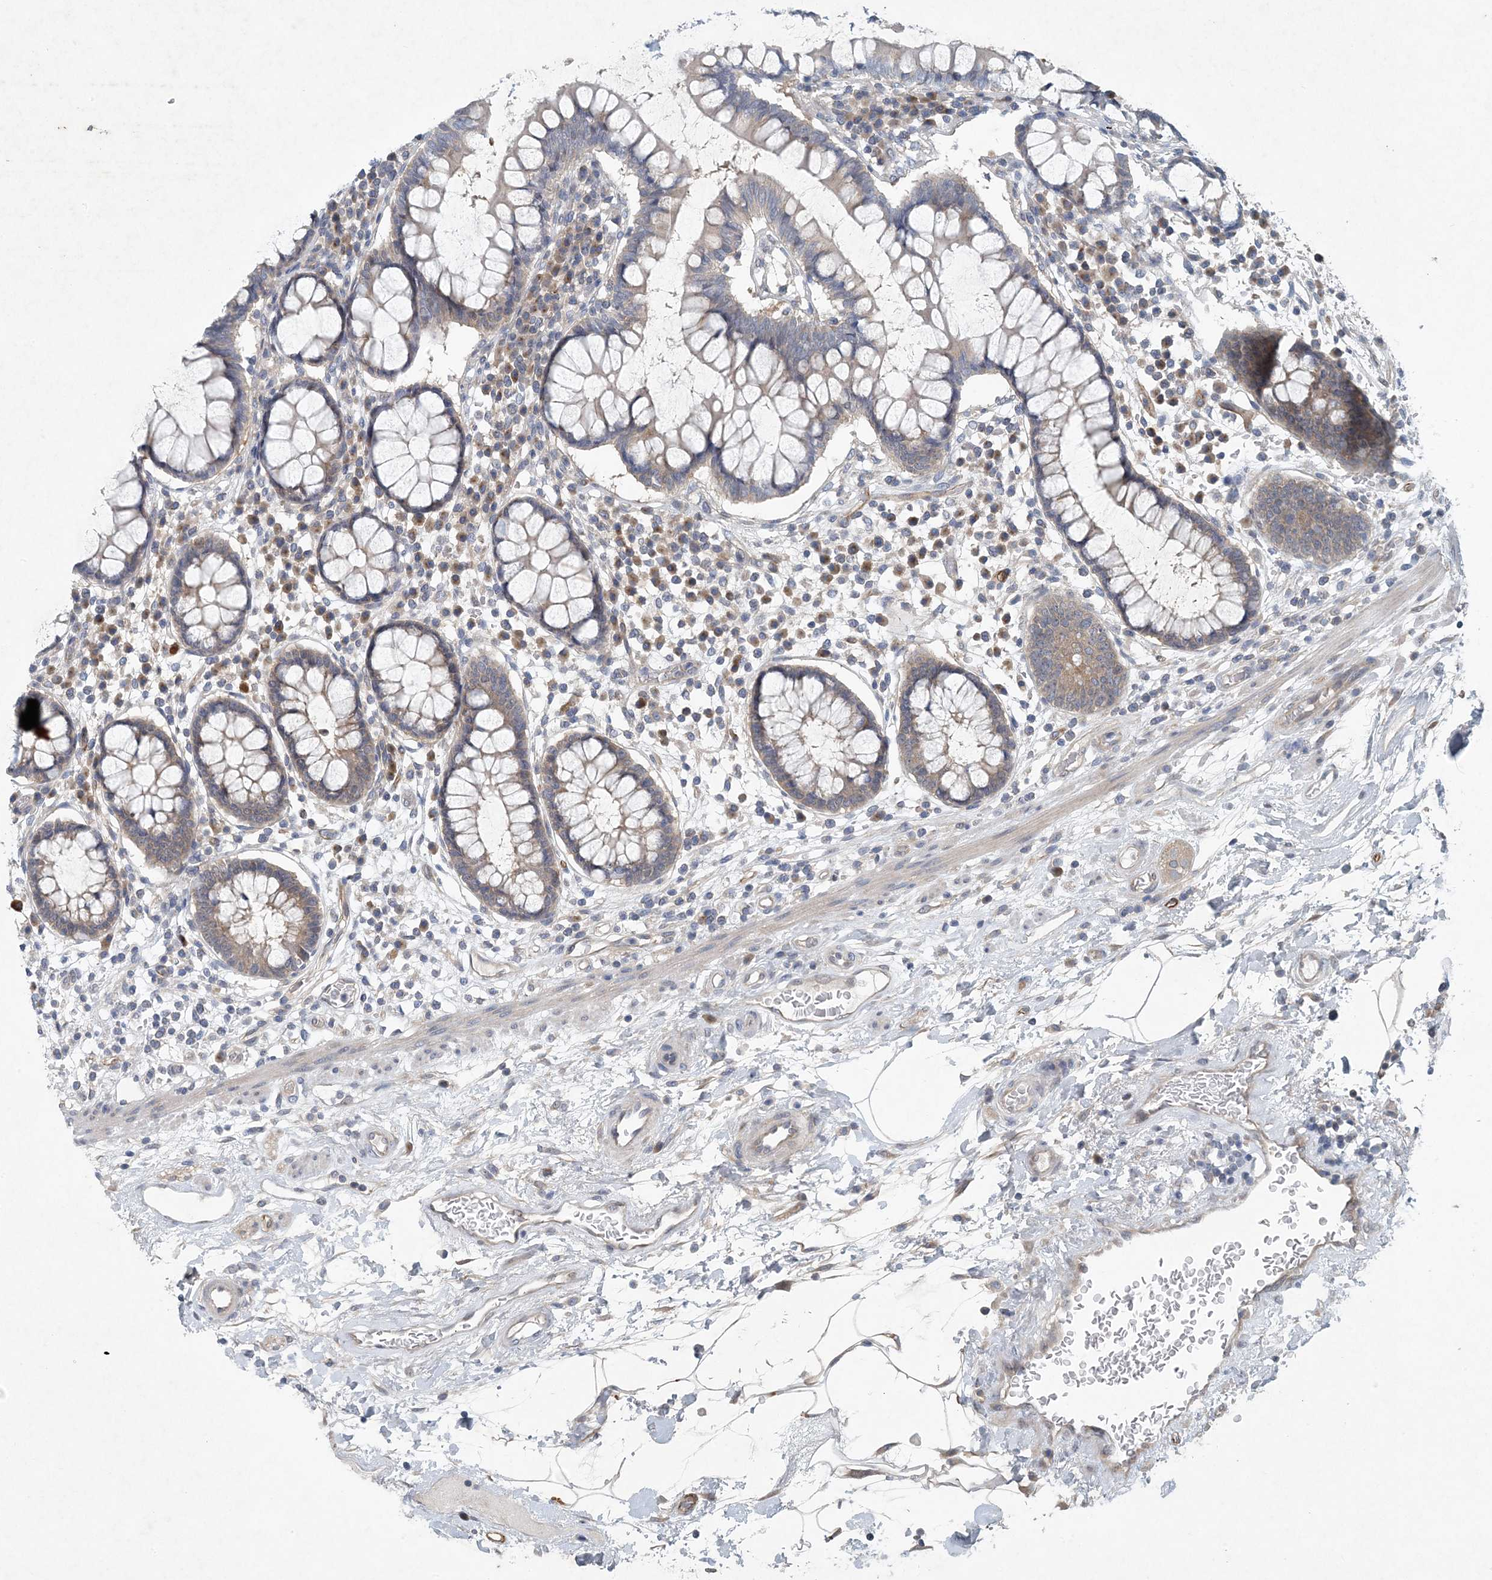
{"staining": {"intensity": "weak", "quantity": "25%-75%", "location": "cytoplasmic/membranous"}, "tissue": "colon", "cell_type": "Endothelial cells", "image_type": "normal", "snomed": [{"axis": "morphology", "description": "Normal tissue, NOS"}, {"axis": "topography", "description": "Colon"}], "caption": "Endothelial cells display weak cytoplasmic/membranous staining in about 25%-75% of cells in normal colon.", "gene": "HIKESHI", "patient": {"sex": "female", "age": 79}}